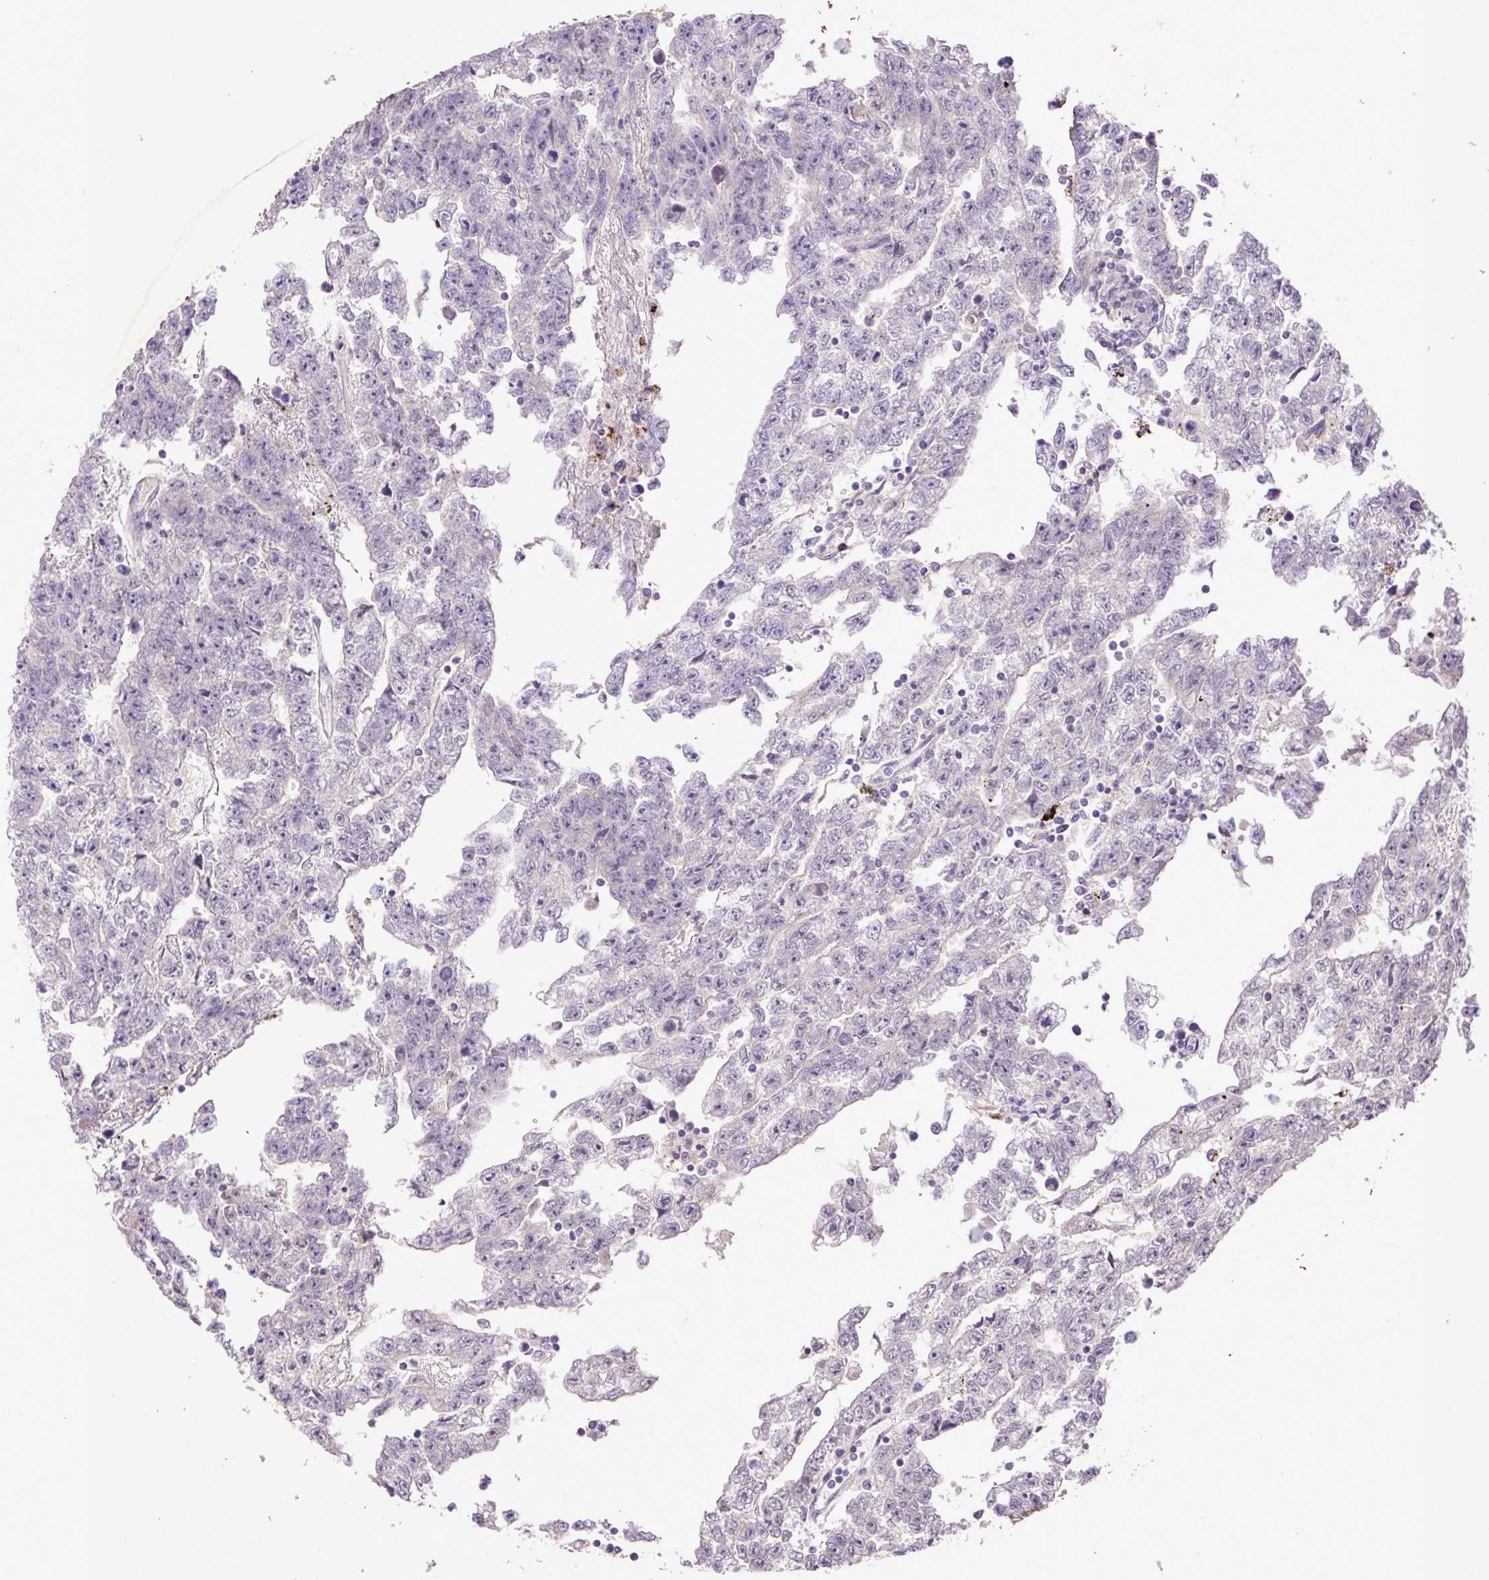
{"staining": {"intensity": "negative", "quantity": "none", "location": "none"}, "tissue": "testis cancer", "cell_type": "Tumor cells", "image_type": "cancer", "snomed": [{"axis": "morphology", "description": "Carcinoma, Embryonal, NOS"}, {"axis": "topography", "description": "Testis"}], "caption": "Micrograph shows no protein expression in tumor cells of testis cancer (embryonal carcinoma) tissue.", "gene": "LRTM2", "patient": {"sex": "male", "age": 25}}